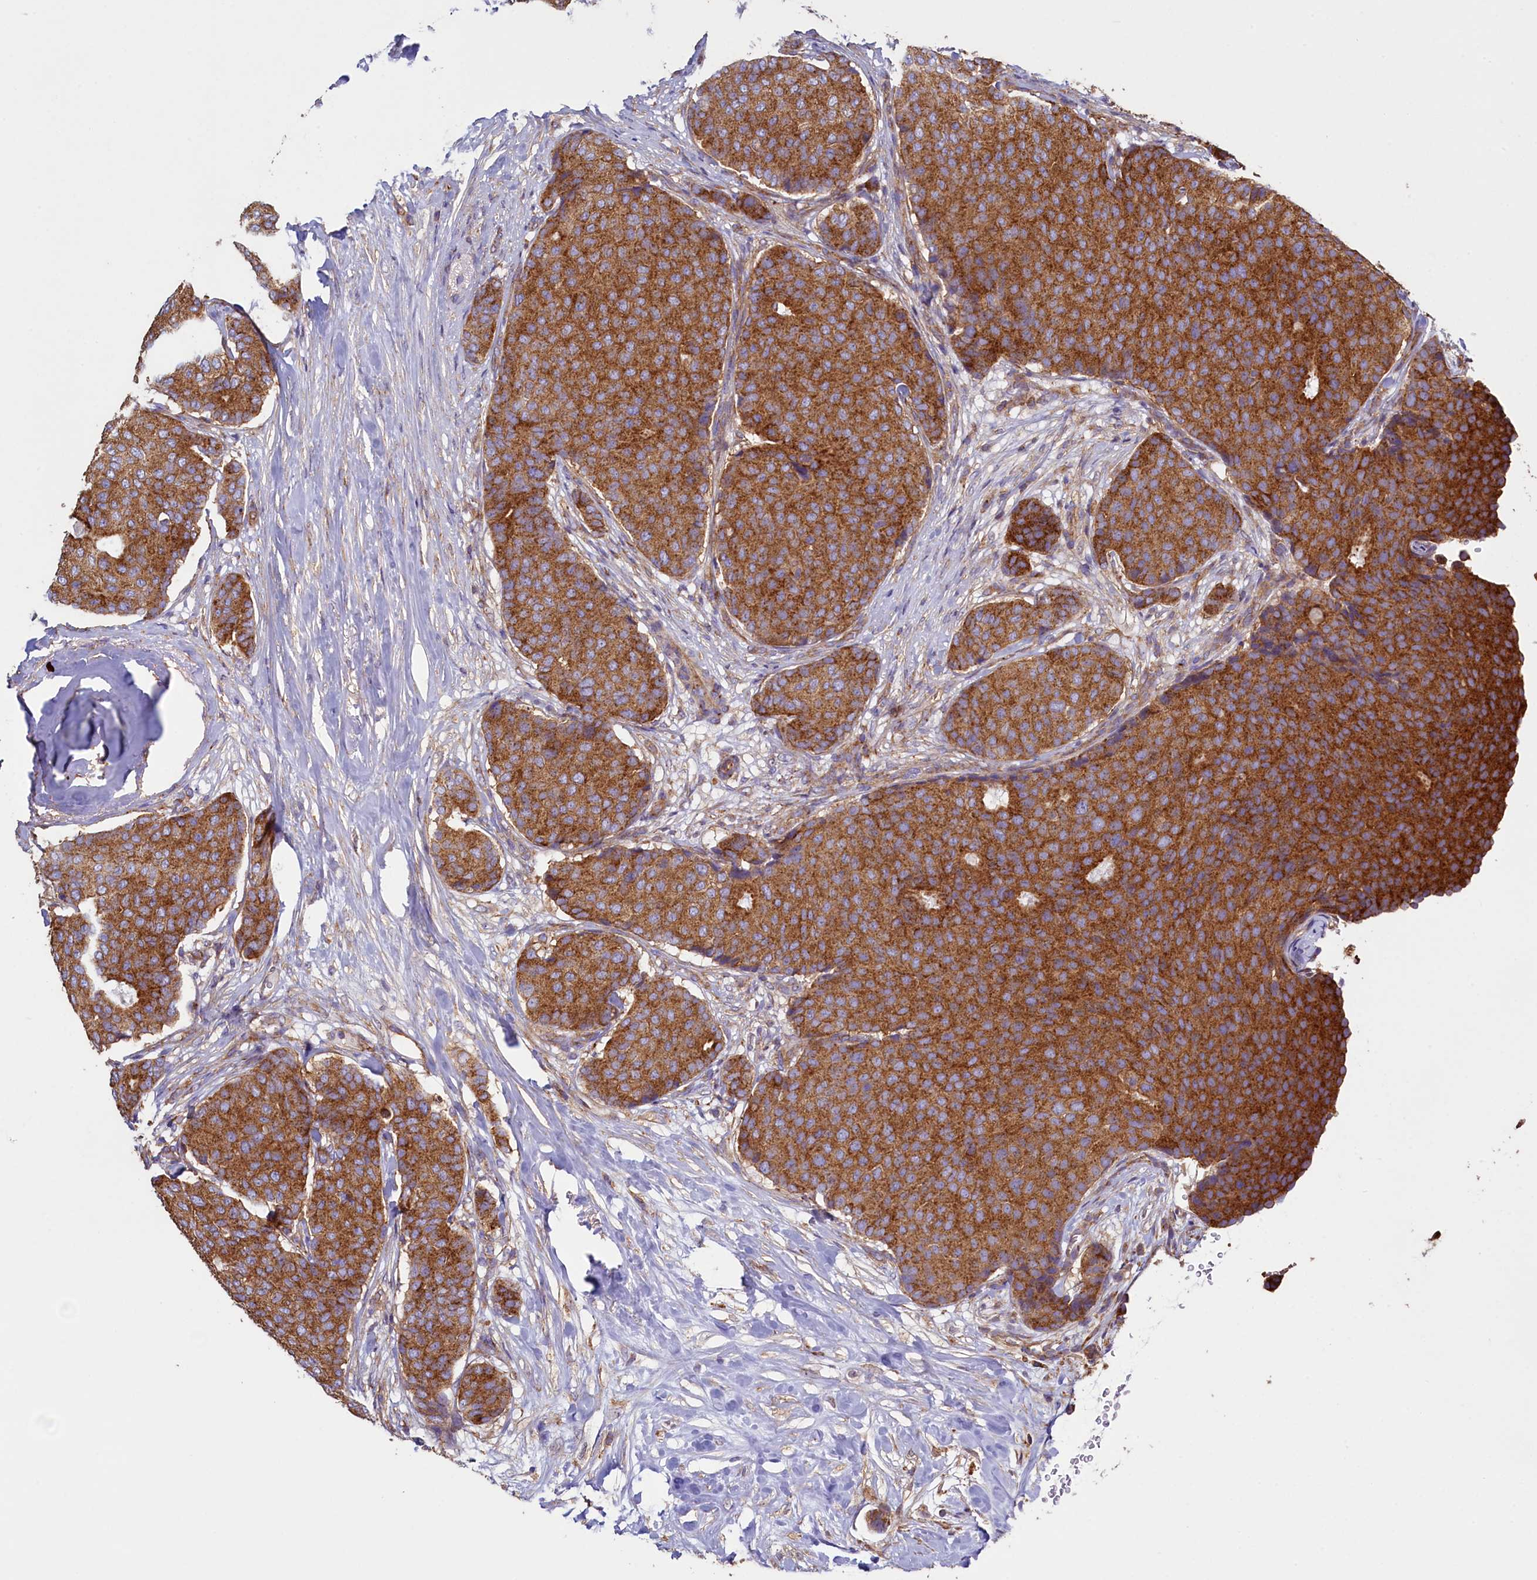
{"staining": {"intensity": "strong", "quantity": ">75%", "location": "cytoplasmic/membranous"}, "tissue": "breast cancer", "cell_type": "Tumor cells", "image_type": "cancer", "snomed": [{"axis": "morphology", "description": "Duct carcinoma"}, {"axis": "topography", "description": "Breast"}], "caption": "Protein expression analysis of human breast cancer (infiltrating ductal carcinoma) reveals strong cytoplasmic/membranous expression in approximately >75% of tumor cells.", "gene": "GPR21", "patient": {"sex": "female", "age": 75}}